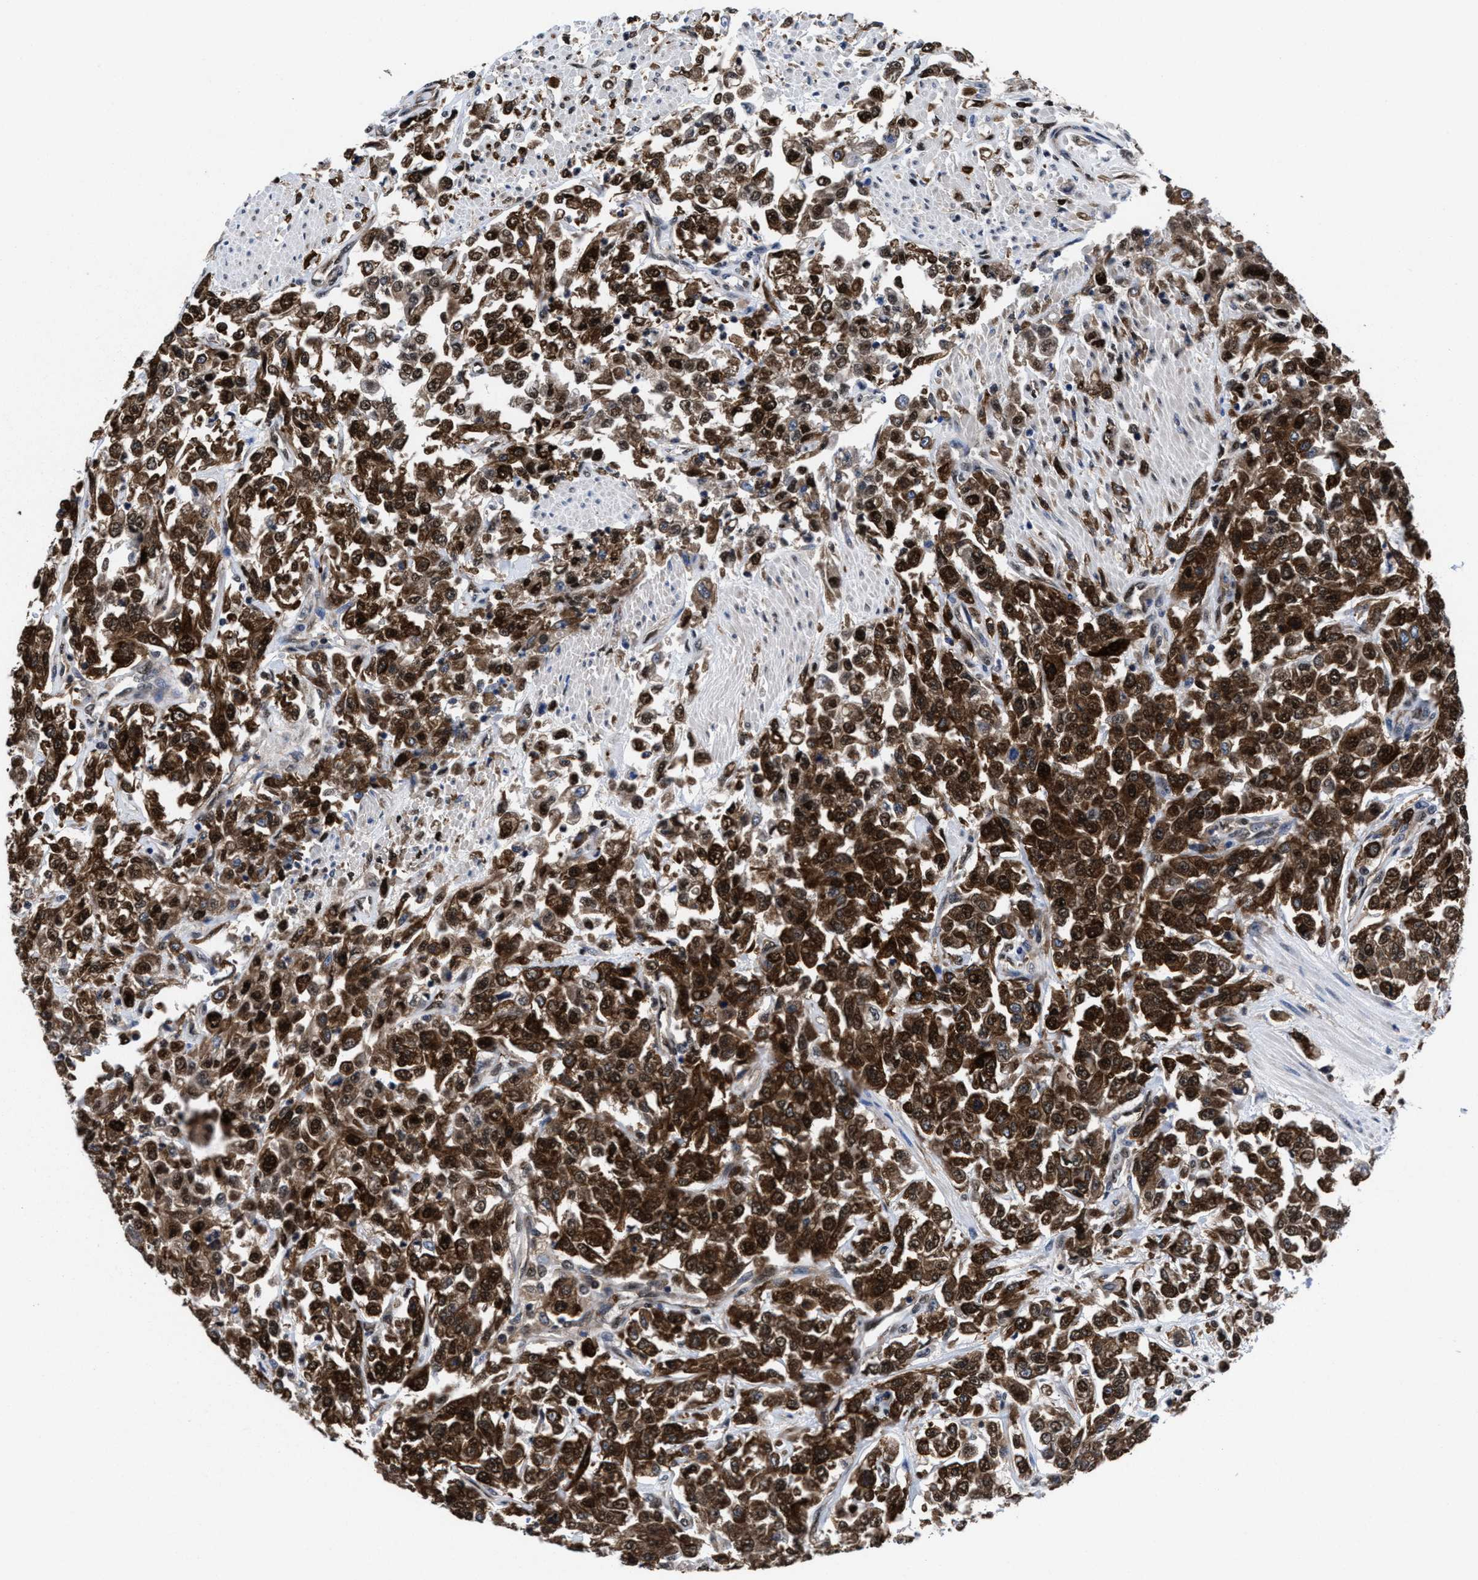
{"staining": {"intensity": "strong", "quantity": ">75%", "location": "cytoplasmic/membranous,nuclear"}, "tissue": "urothelial cancer", "cell_type": "Tumor cells", "image_type": "cancer", "snomed": [{"axis": "morphology", "description": "Urothelial carcinoma, High grade"}, {"axis": "topography", "description": "Urinary bladder"}], "caption": "The micrograph displays staining of urothelial cancer, revealing strong cytoplasmic/membranous and nuclear protein expression (brown color) within tumor cells. (DAB = brown stain, brightfield microscopy at high magnification).", "gene": "ACLY", "patient": {"sex": "male", "age": 46}}